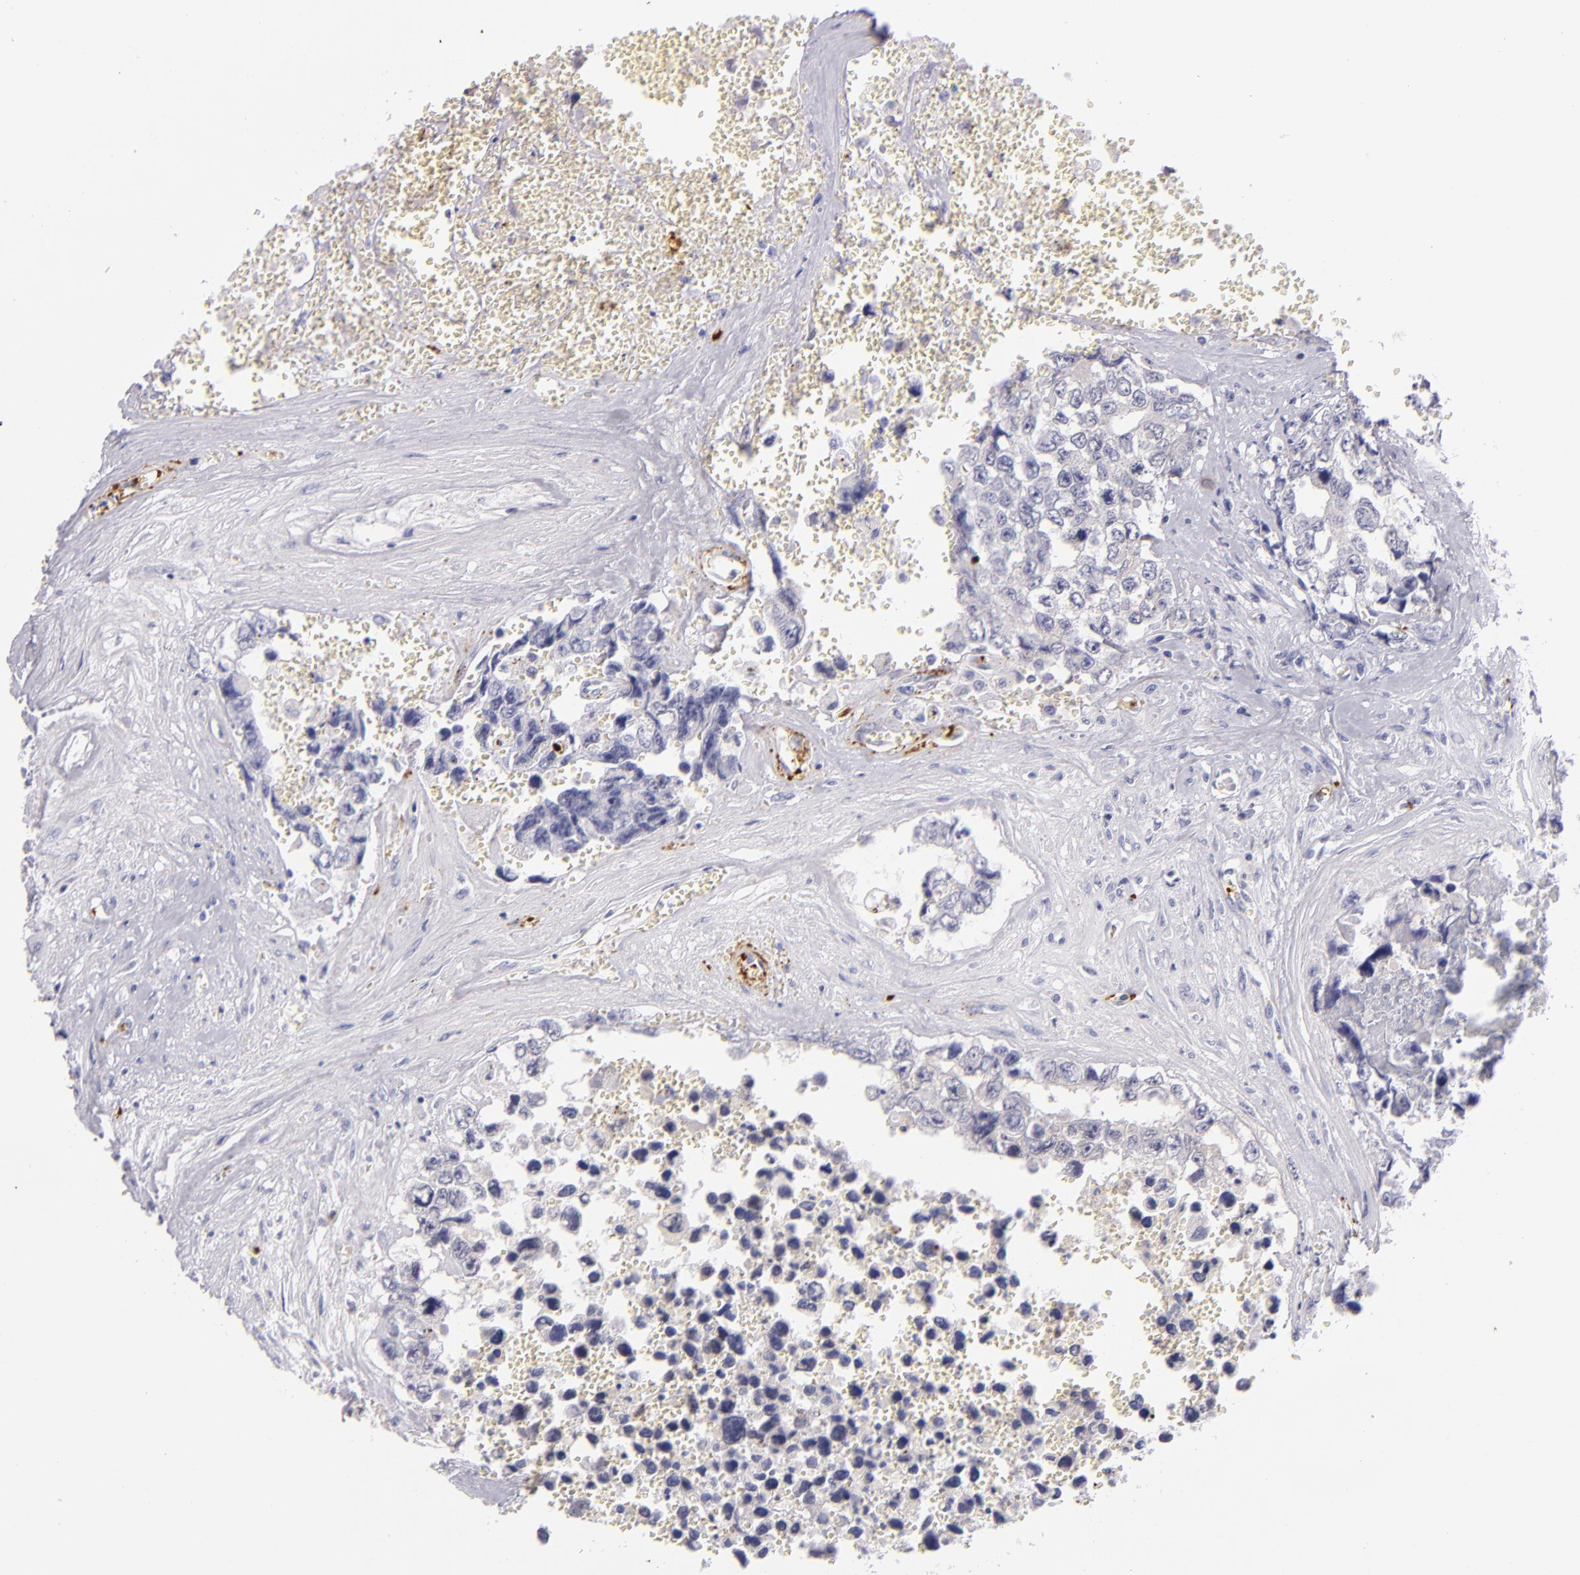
{"staining": {"intensity": "negative", "quantity": "none", "location": "none"}, "tissue": "testis cancer", "cell_type": "Tumor cells", "image_type": "cancer", "snomed": [{"axis": "morphology", "description": "Carcinoma, Embryonal, NOS"}, {"axis": "topography", "description": "Testis"}], "caption": "Tumor cells are negative for brown protein staining in testis embryonal carcinoma. Nuclei are stained in blue.", "gene": "GP1BA", "patient": {"sex": "male", "age": 31}}